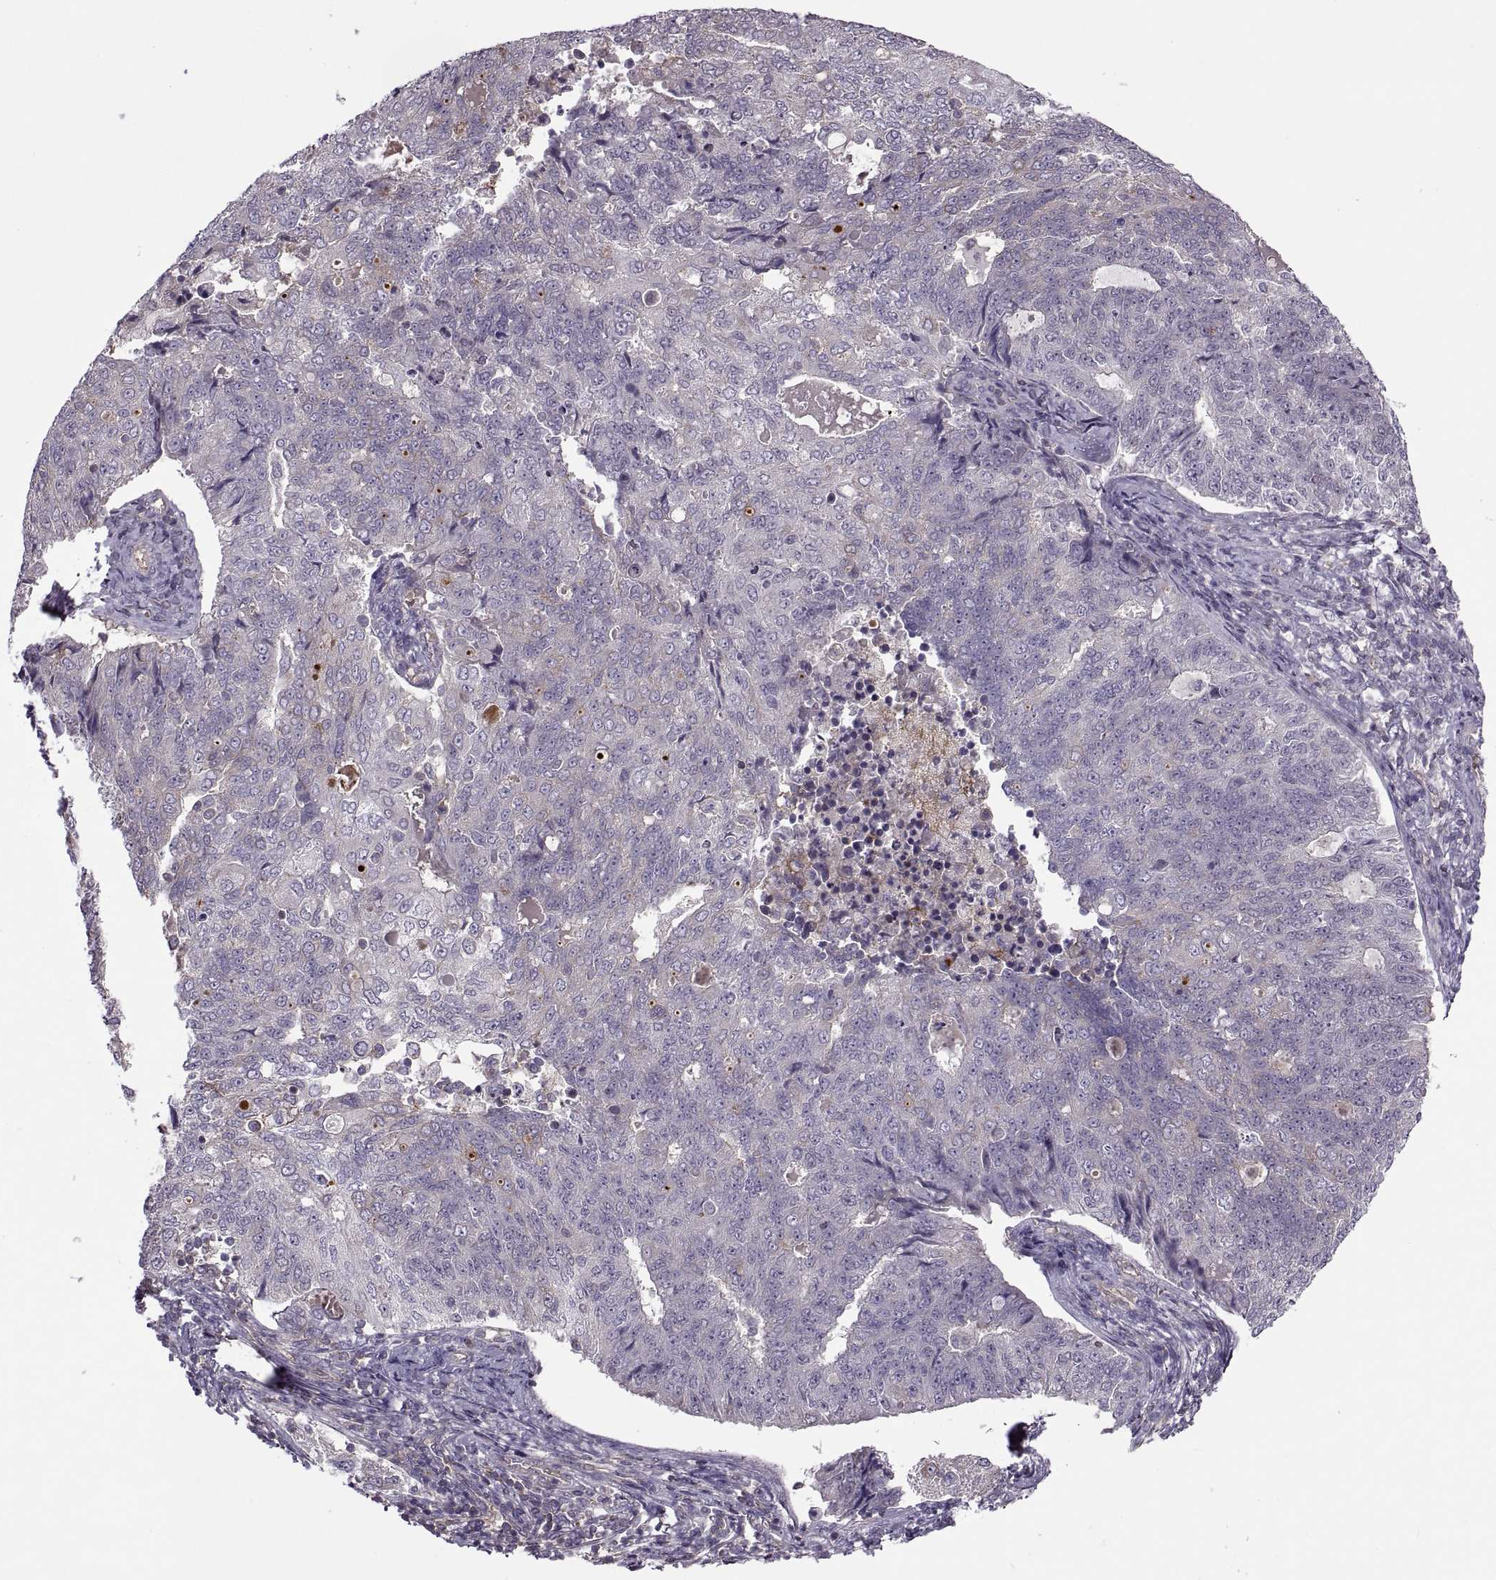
{"staining": {"intensity": "negative", "quantity": "none", "location": "none"}, "tissue": "endometrial cancer", "cell_type": "Tumor cells", "image_type": "cancer", "snomed": [{"axis": "morphology", "description": "Adenocarcinoma, NOS"}, {"axis": "topography", "description": "Endometrium"}], "caption": "This is a photomicrograph of immunohistochemistry staining of endometrial cancer (adenocarcinoma), which shows no expression in tumor cells.", "gene": "SLC2A3", "patient": {"sex": "female", "age": 43}}